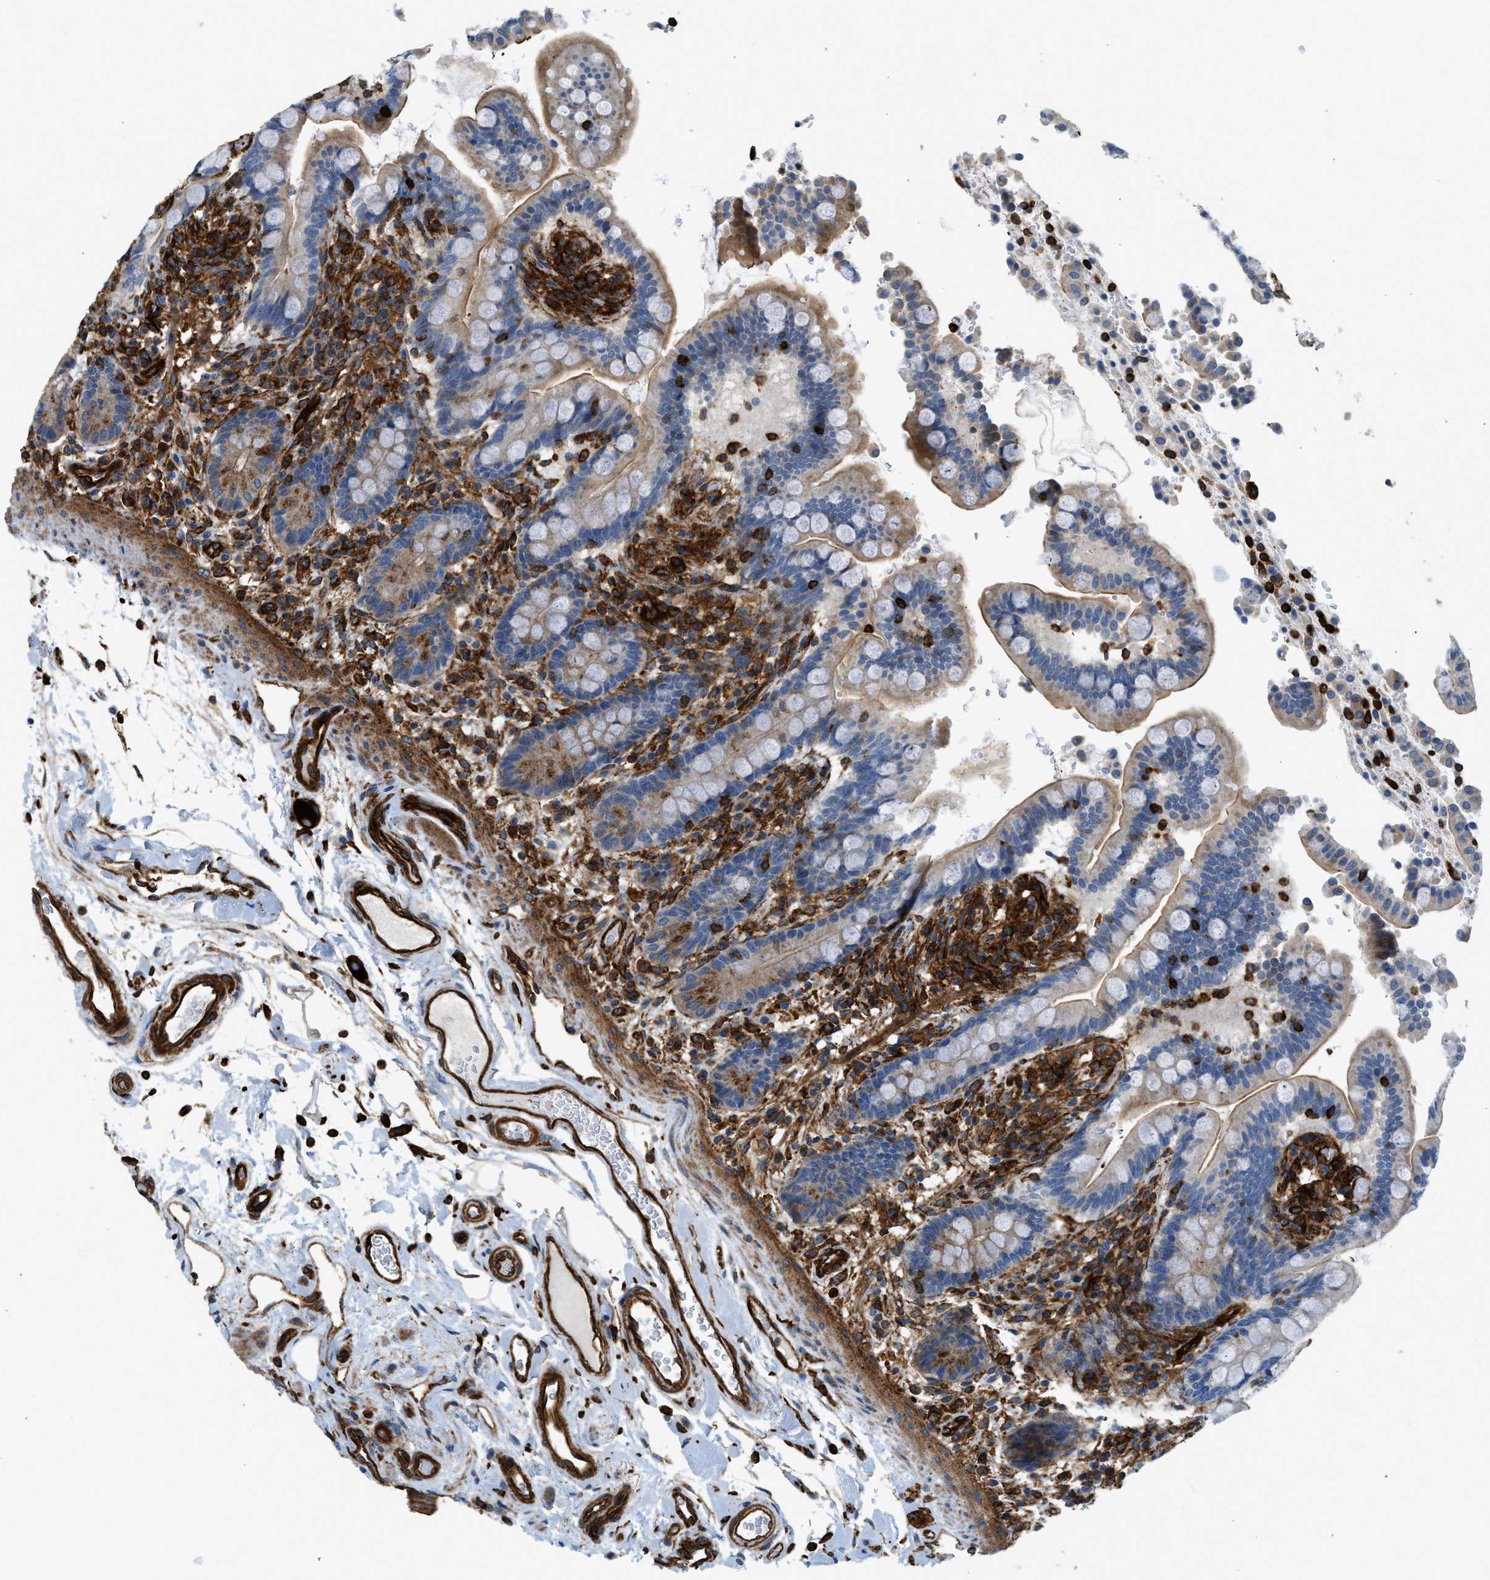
{"staining": {"intensity": "strong", "quantity": ">75%", "location": "cytoplasmic/membranous"}, "tissue": "colon", "cell_type": "Endothelial cells", "image_type": "normal", "snomed": [{"axis": "morphology", "description": "Normal tissue, NOS"}, {"axis": "topography", "description": "Colon"}], "caption": "Immunohistochemical staining of normal human colon reveals strong cytoplasmic/membranous protein positivity in about >75% of endothelial cells. The staining is performed using DAB (3,3'-diaminobenzidine) brown chromogen to label protein expression. The nuclei are counter-stained blue using hematoxylin.", "gene": "HIP1", "patient": {"sex": "male", "age": 73}}